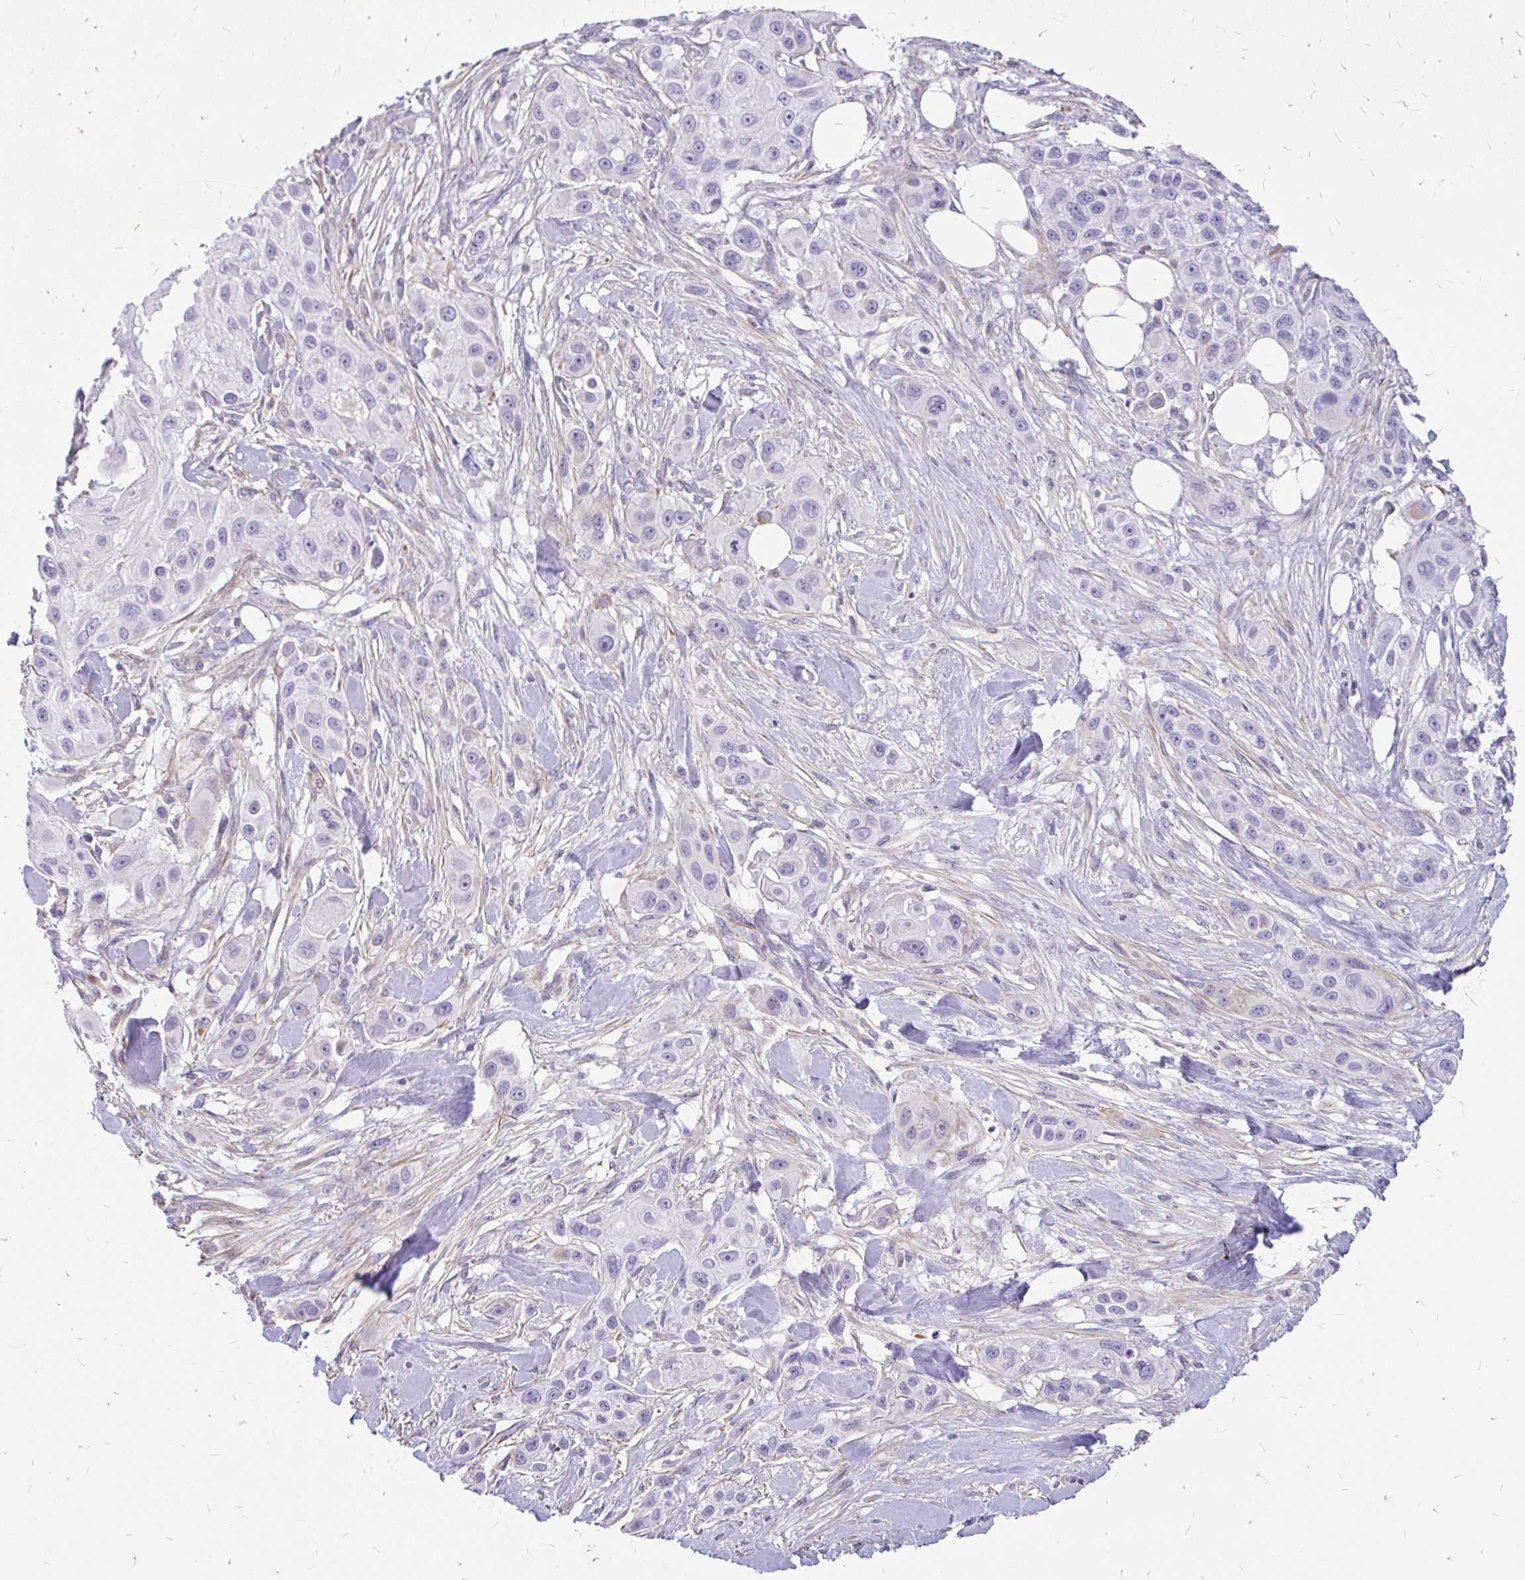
{"staining": {"intensity": "negative", "quantity": "none", "location": "none"}, "tissue": "skin cancer", "cell_type": "Tumor cells", "image_type": "cancer", "snomed": [{"axis": "morphology", "description": "Squamous cell carcinoma, NOS"}, {"axis": "topography", "description": "Skin"}], "caption": "The IHC histopathology image has no significant positivity in tumor cells of squamous cell carcinoma (skin) tissue.", "gene": "FAM83C", "patient": {"sex": "male", "age": 63}}